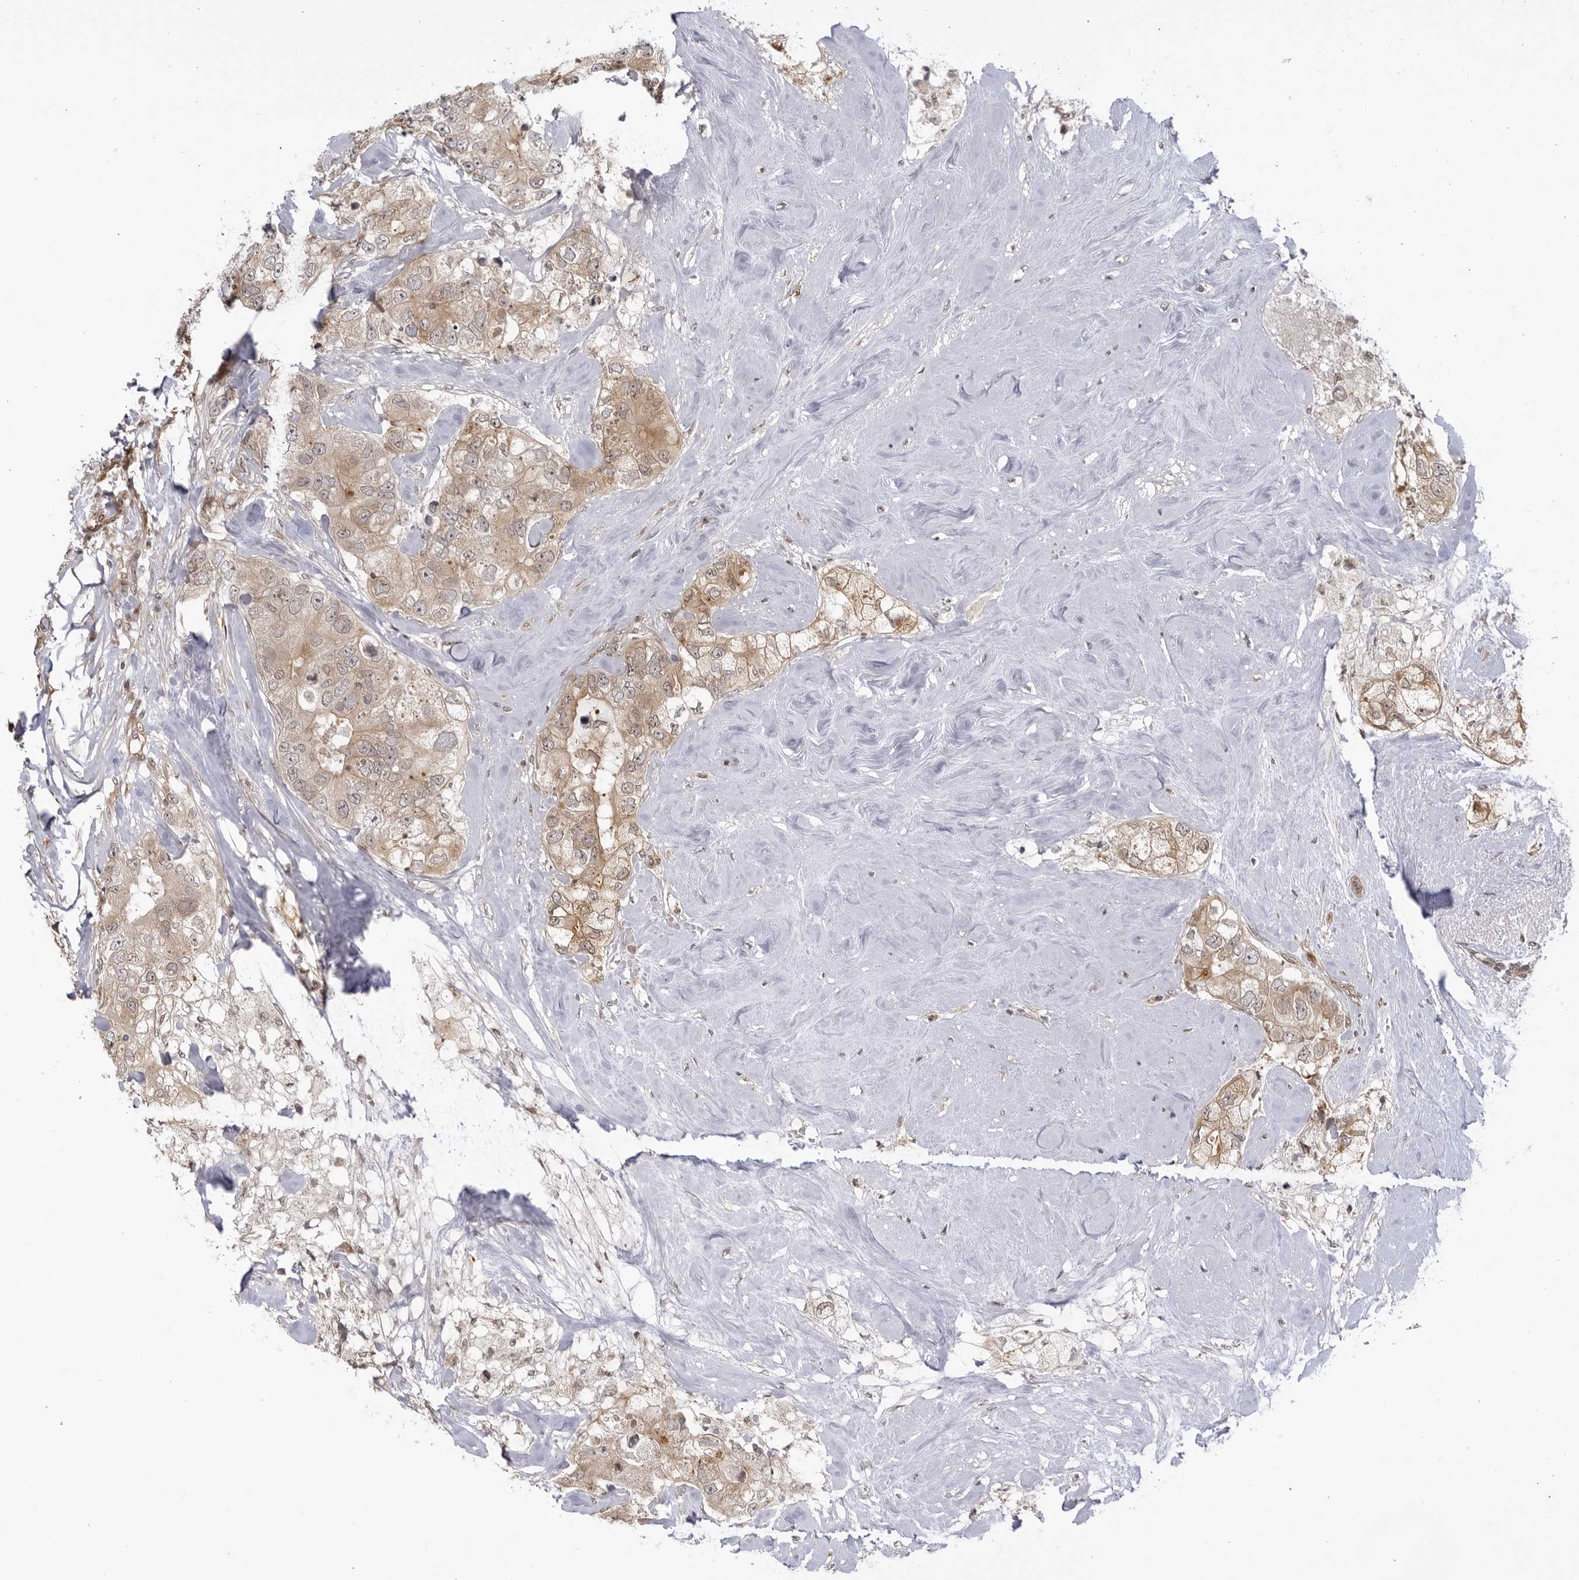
{"staining": {"intensity": "moderate", "quantity": ">75%", "location": "cytoplasmic/membranous,nuclear"}, "tissue": "breast cancer", "cell_type": "Tumor cells", "image_type": "cancer", "snomed": [{"axis": "morphology", "description": "Duct carcinoma"}, {"axis": "topography", "description": "Breast"}], "caption": "The micrograph displays staining of breast cancer, revealing moderate cytoplasmic/membranous and nuclear protein positivity (brown color) within tumor cells.", "gene": "CNBD1", "patient": {"sex": "female", "age": 62}}